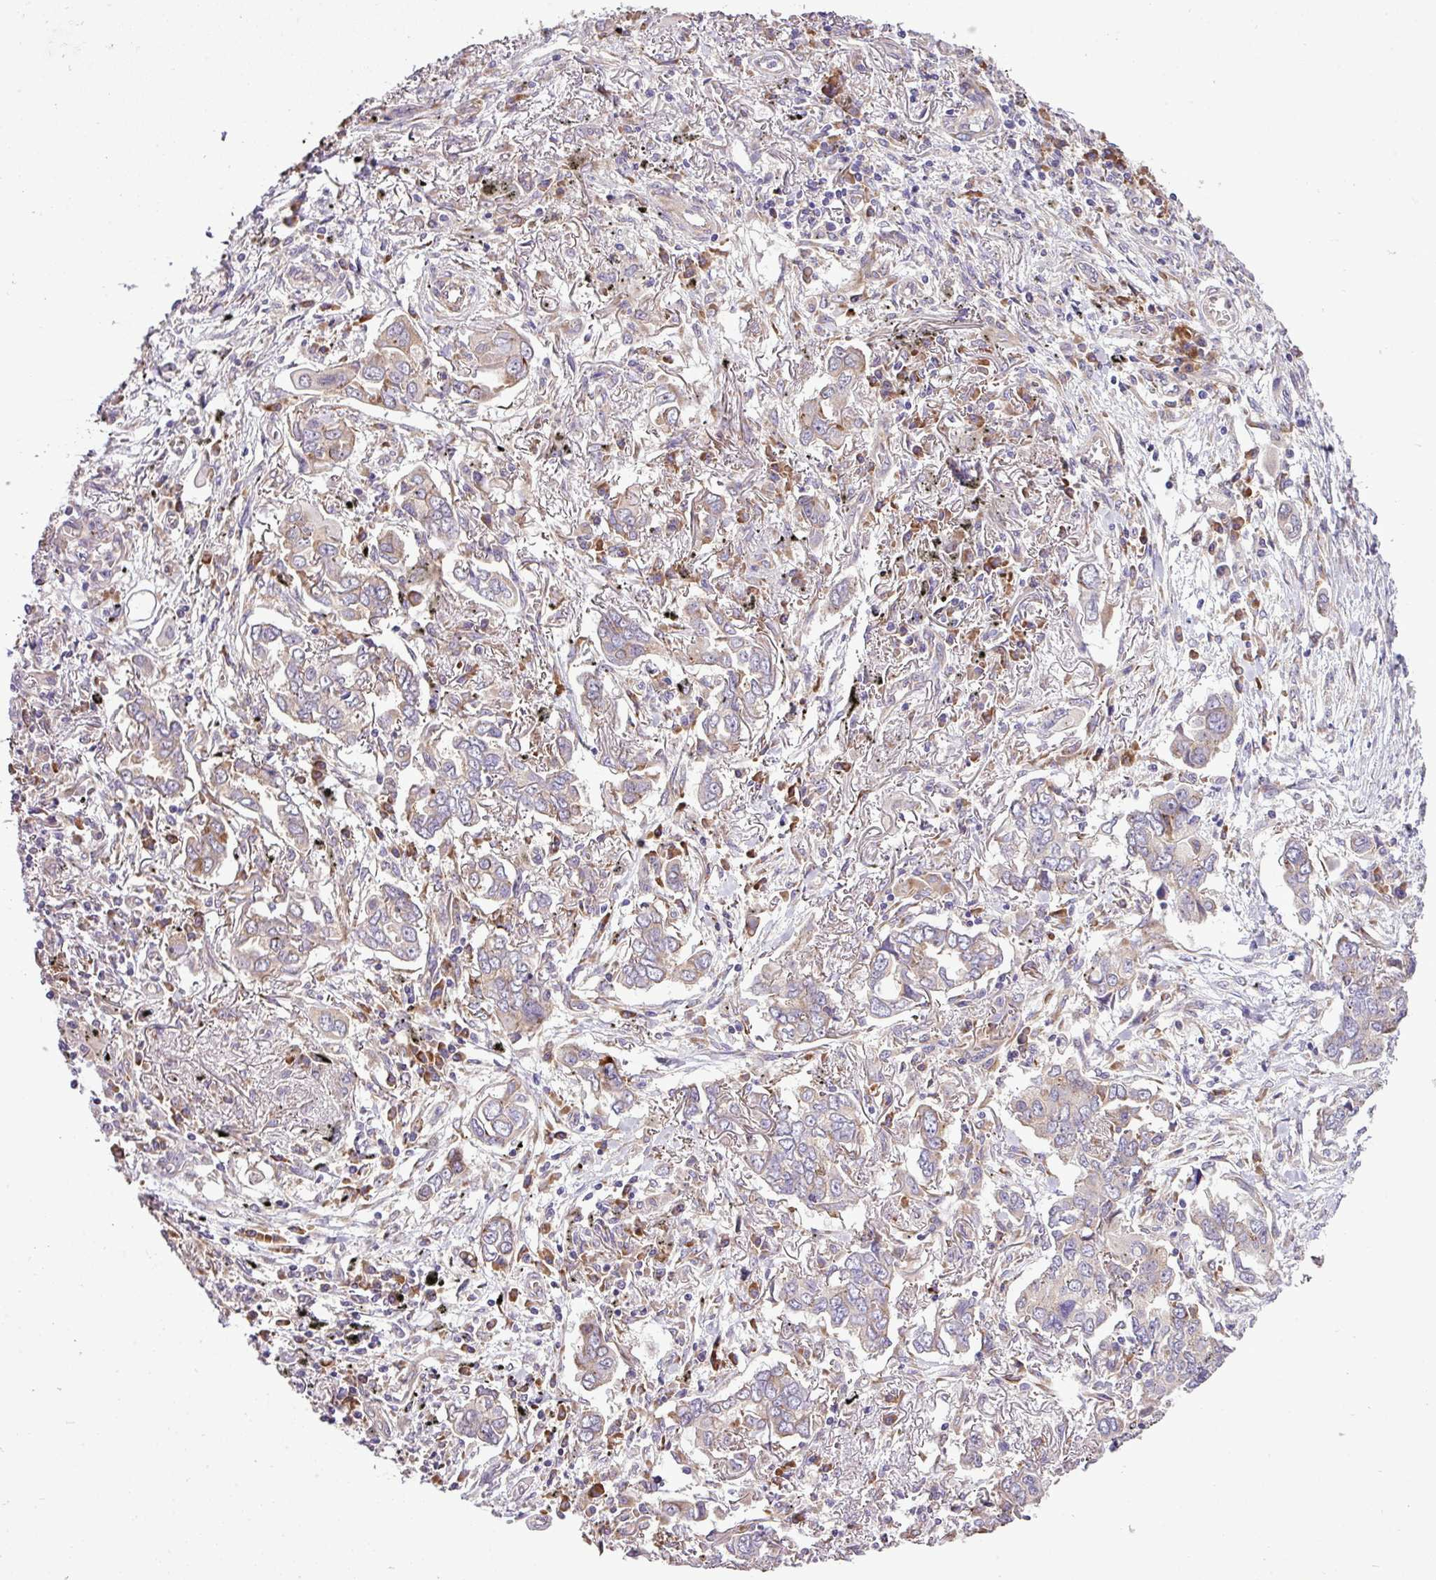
{"staining": {"intensity": "weak", "quantity": "<25%", "location": "cytoplasmic/membranous"}, "tissue": "lung cancer", "cell_type": "Tumor cells", "image_type": "cancer", "snomed": [{"axis": "morphology", "description": "Adenocarcinoma, NOS"}, {"axis": "topography", "description": "Lung"}], "caption": "Protein analysis of lung adenocarcinoma demonstrates no significant positivity in tumor cells.", "gene": "RPL13", "patient": {"sex": "male", "age": 76}}